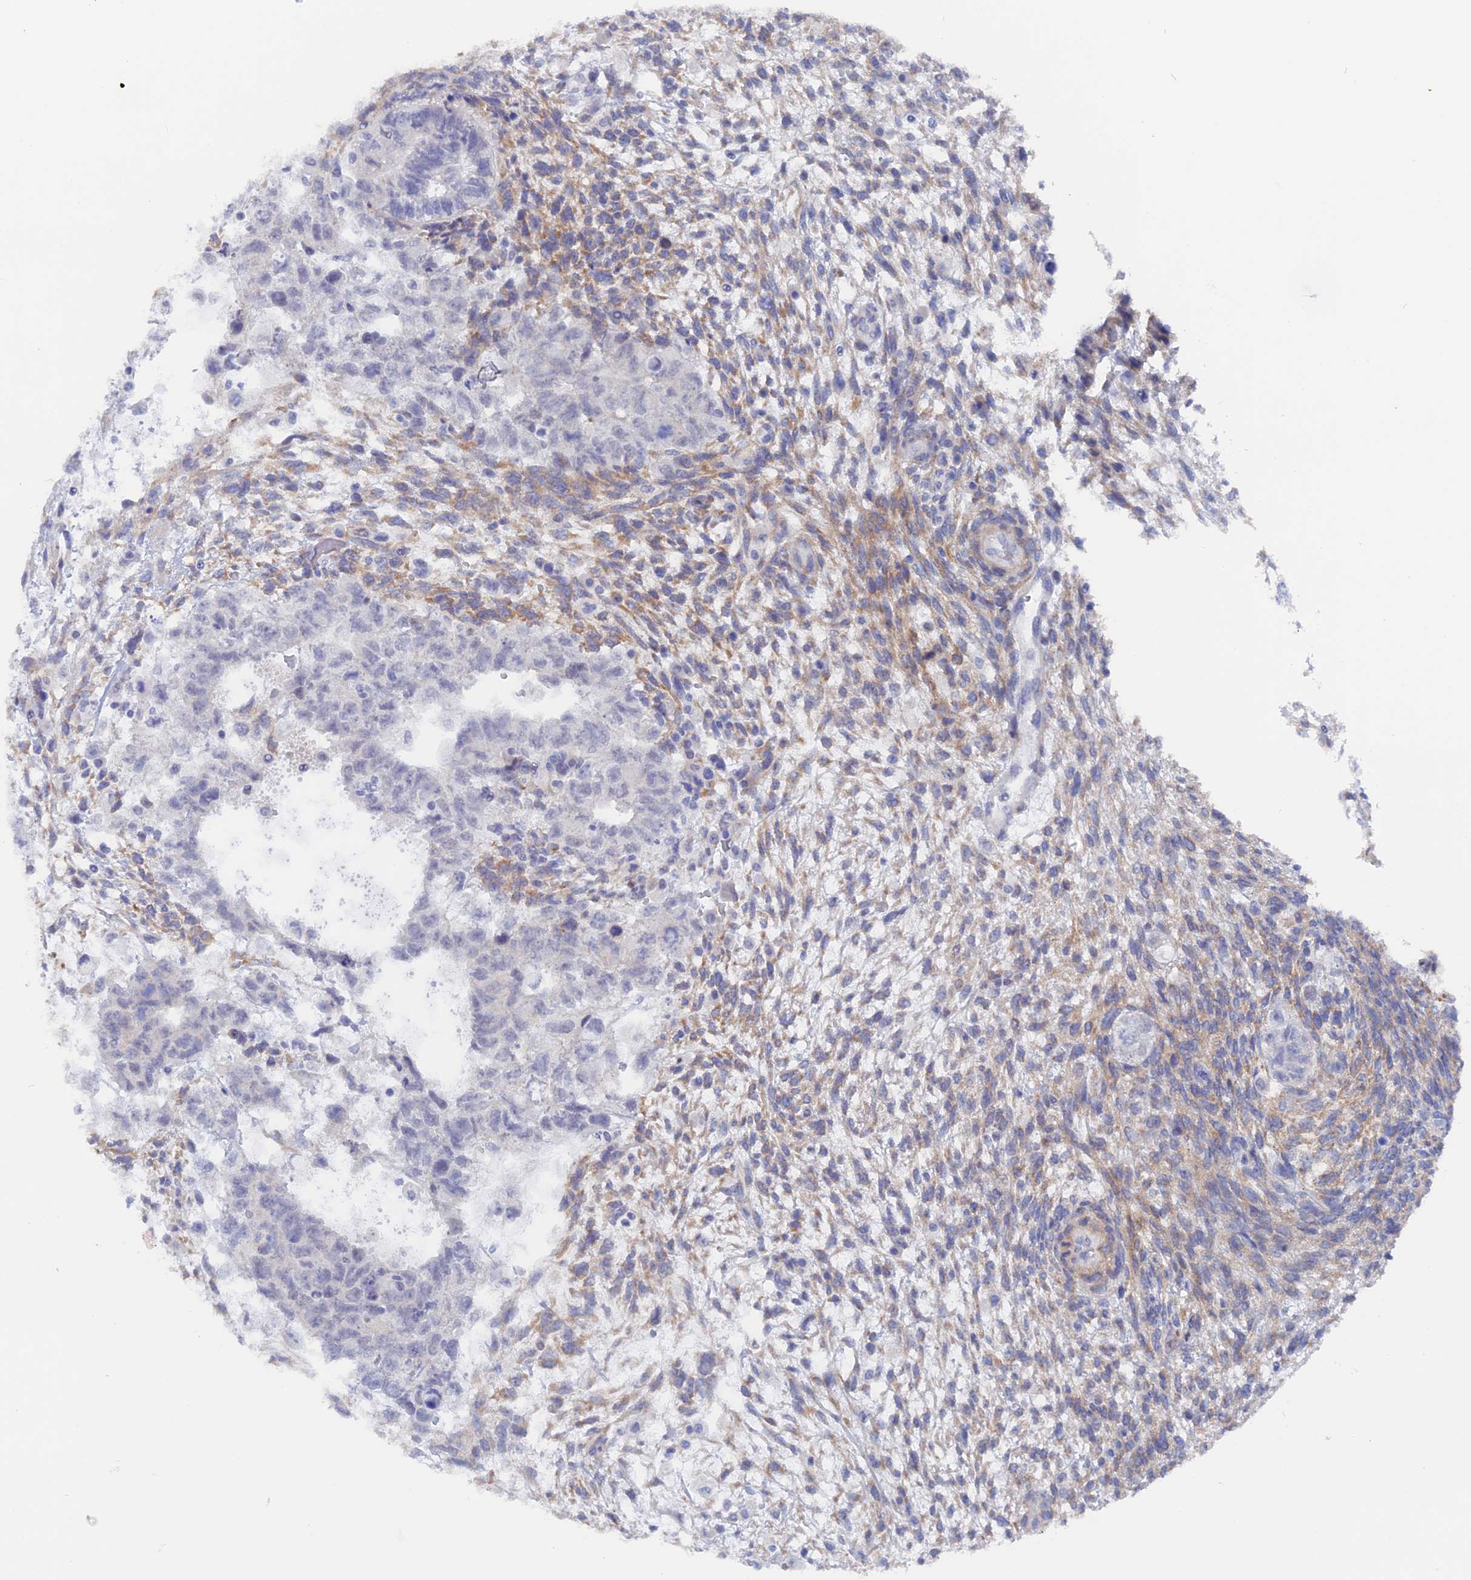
{"staining": {"intensity": "negative", "quantity": "none", "location": "none"}, "tissue": "testis cancer", "cell_type": "Tumor cells", "image_type": "cancer", "snomed": [{"axis": "morphology", "description": "Normal tissue, NOS"}, {"axis": "morphology", "description": "Carcinoma, Embryonal, NOS"}, {"axis": "topography", "description": "Testis"}], "caption": "An immunohistochemistry image of embryonal carcinoma (testis) is shown. There is no staining in tumor cells of embryonal carcinoma (testis).", "gene": "DACT3", "patient": {"sex": "male", "age": 36}}